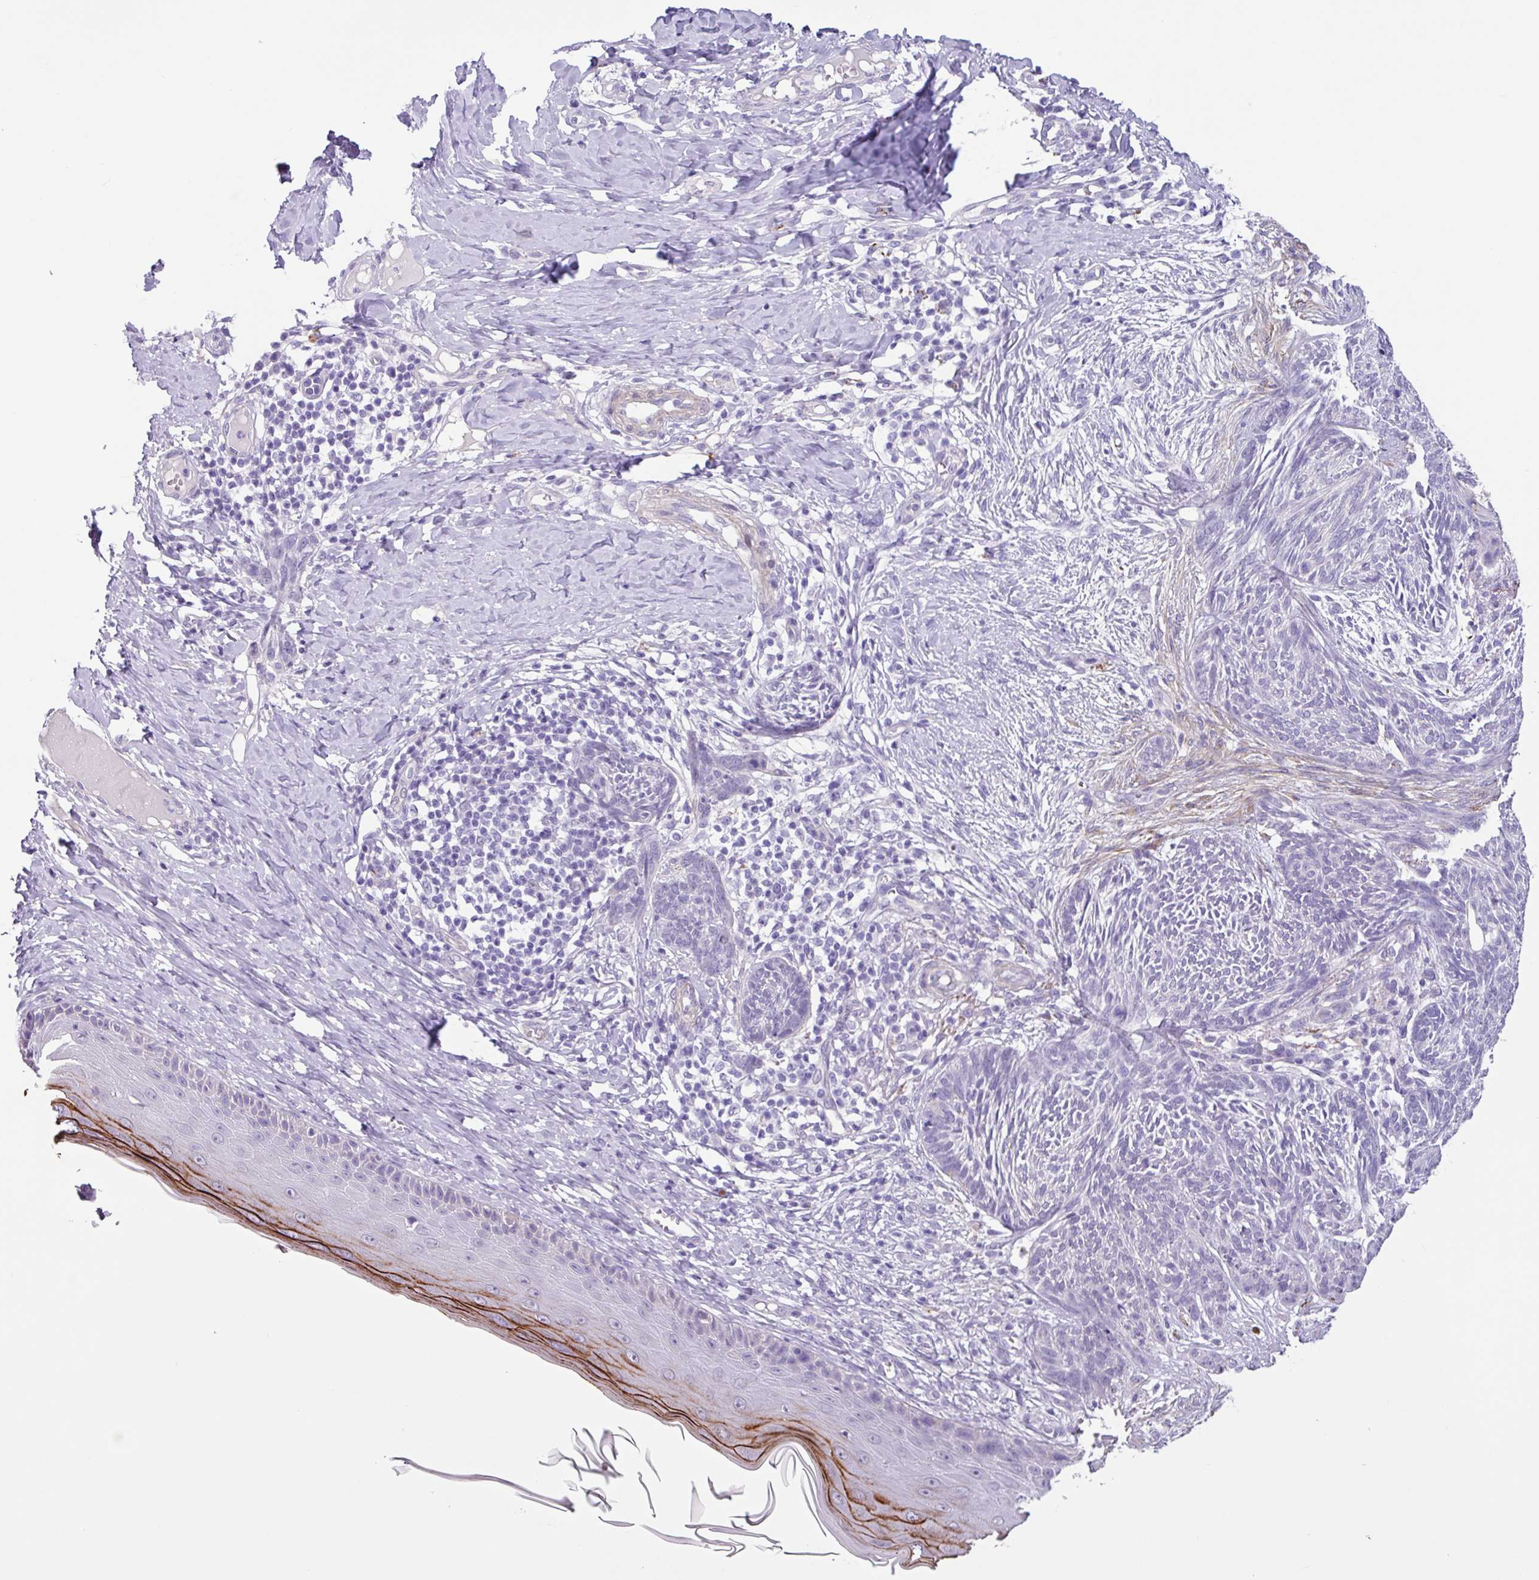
{"staining": {"intensity": "negative", "quantity": "none", "location": "none"}, "tissue": "skin cancer", "cell_type": "Tumor cells", "image_type": "cancer", "snomed": [{"axis": "morphology", "description": "Basal cell carcinoma"}, {"axis": "topography", "description": "Skin"}], "caption": "High power microscopy image of an IHC micrograph of skin cancer (basal cell carcinoma), revealing no significant expression in tumor cells.", "gene": "OTX1", "patient": {"sex": "male", "age": 73}}